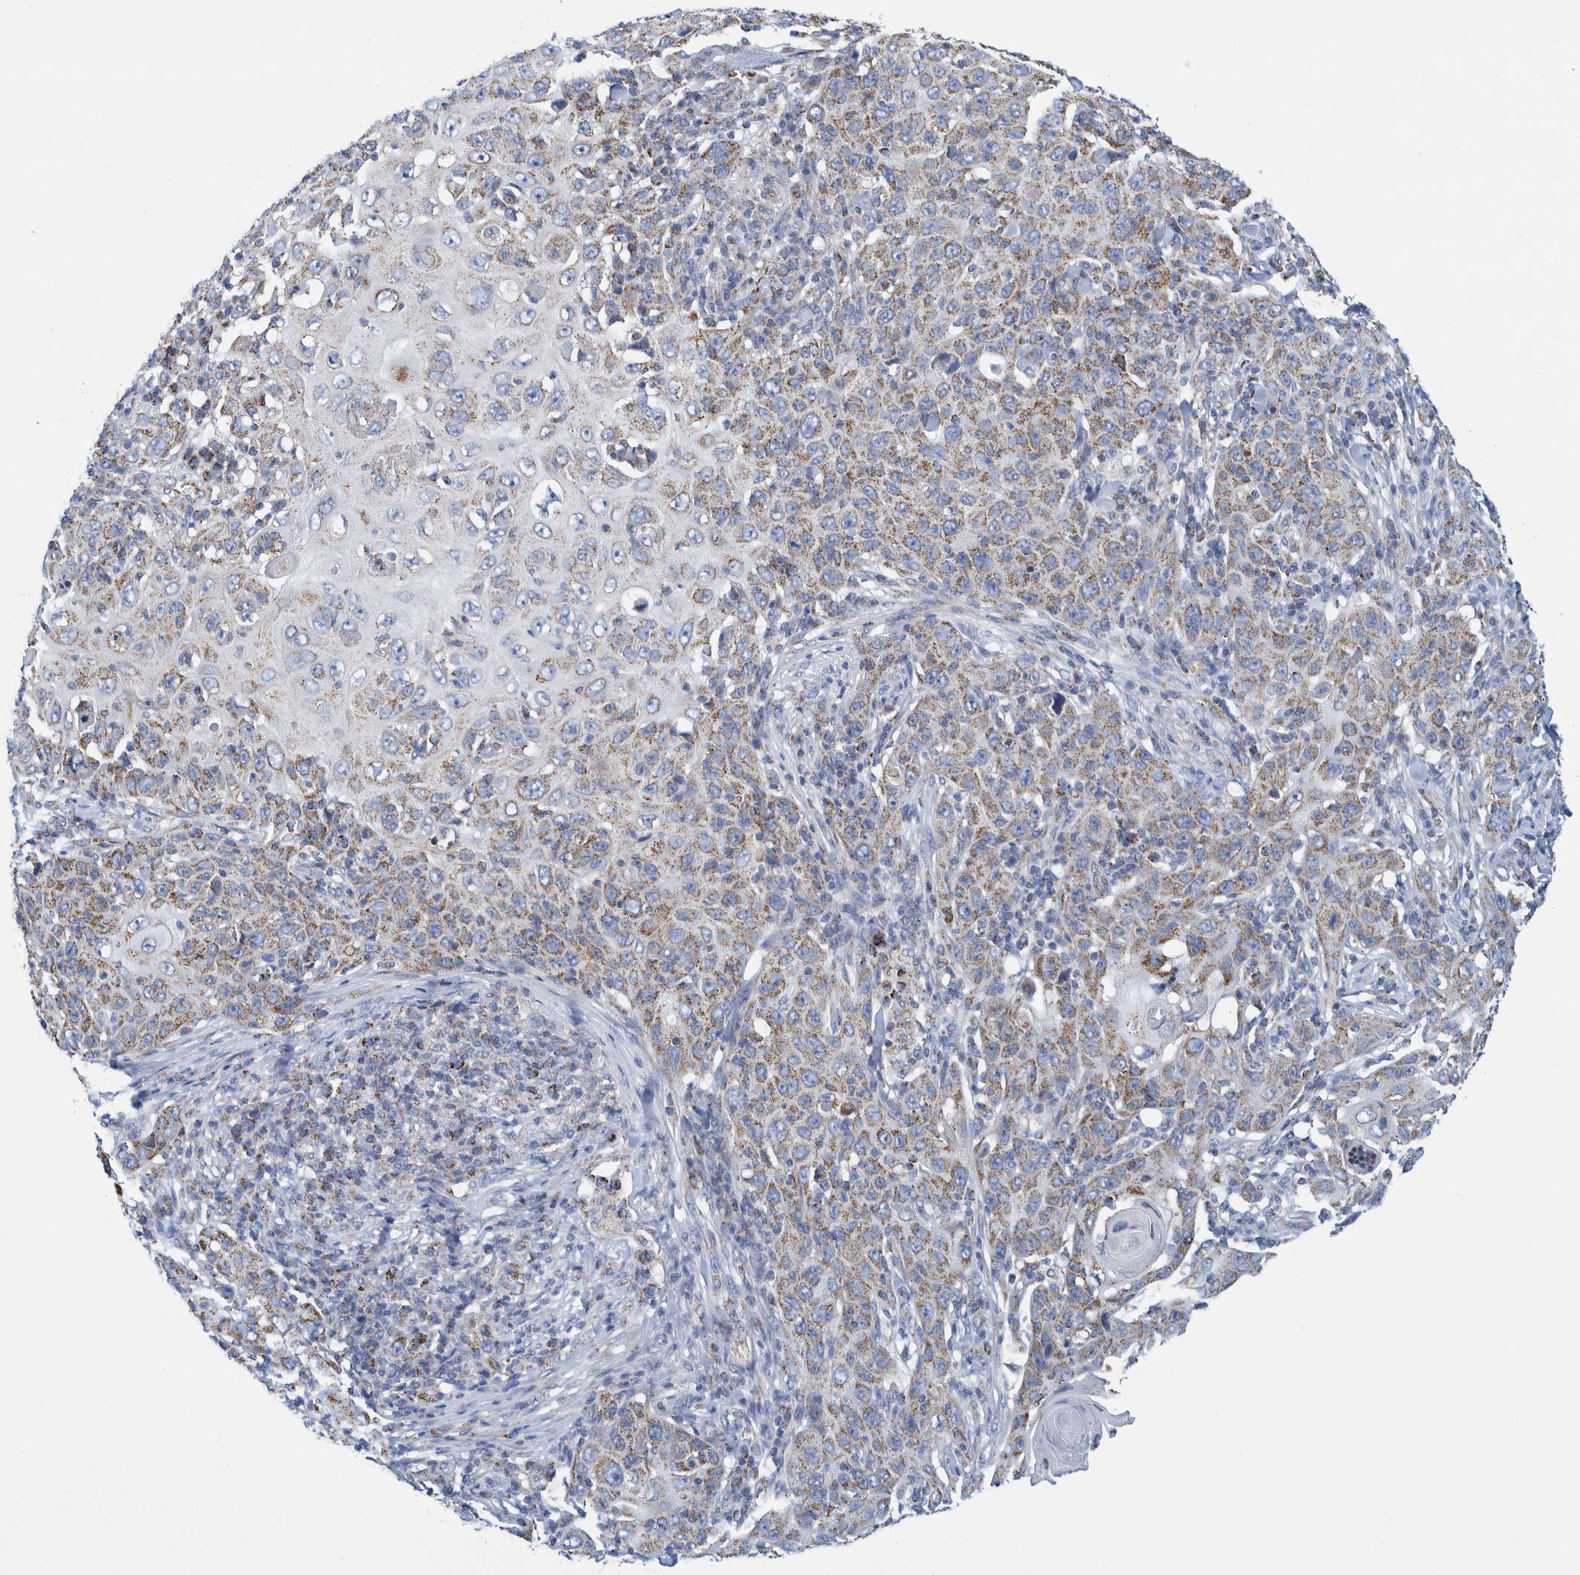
{"staining": {"intensity": "moderate", "quantity": ">75%", "location": "cytoplasmic/membranous"}, "tissue": "skin cancer", "cell_type": "Tumor cells", "image_type": "cancer", "snomed": [{"axis": "morphology", "description": "Squamous cell carcinoma, NOS"}, {"axis": "topography", "description": "Skin"}], "caption": "This is a photomicrograph of immunohistochemistry (IHC) staining of squamous cell carcinoma (skin), which shows moderate staining in the cytoplasmic/membranous of tumor cells.", "gene": "MRPS7", "patient": {"sex": "female", "age": 88}}